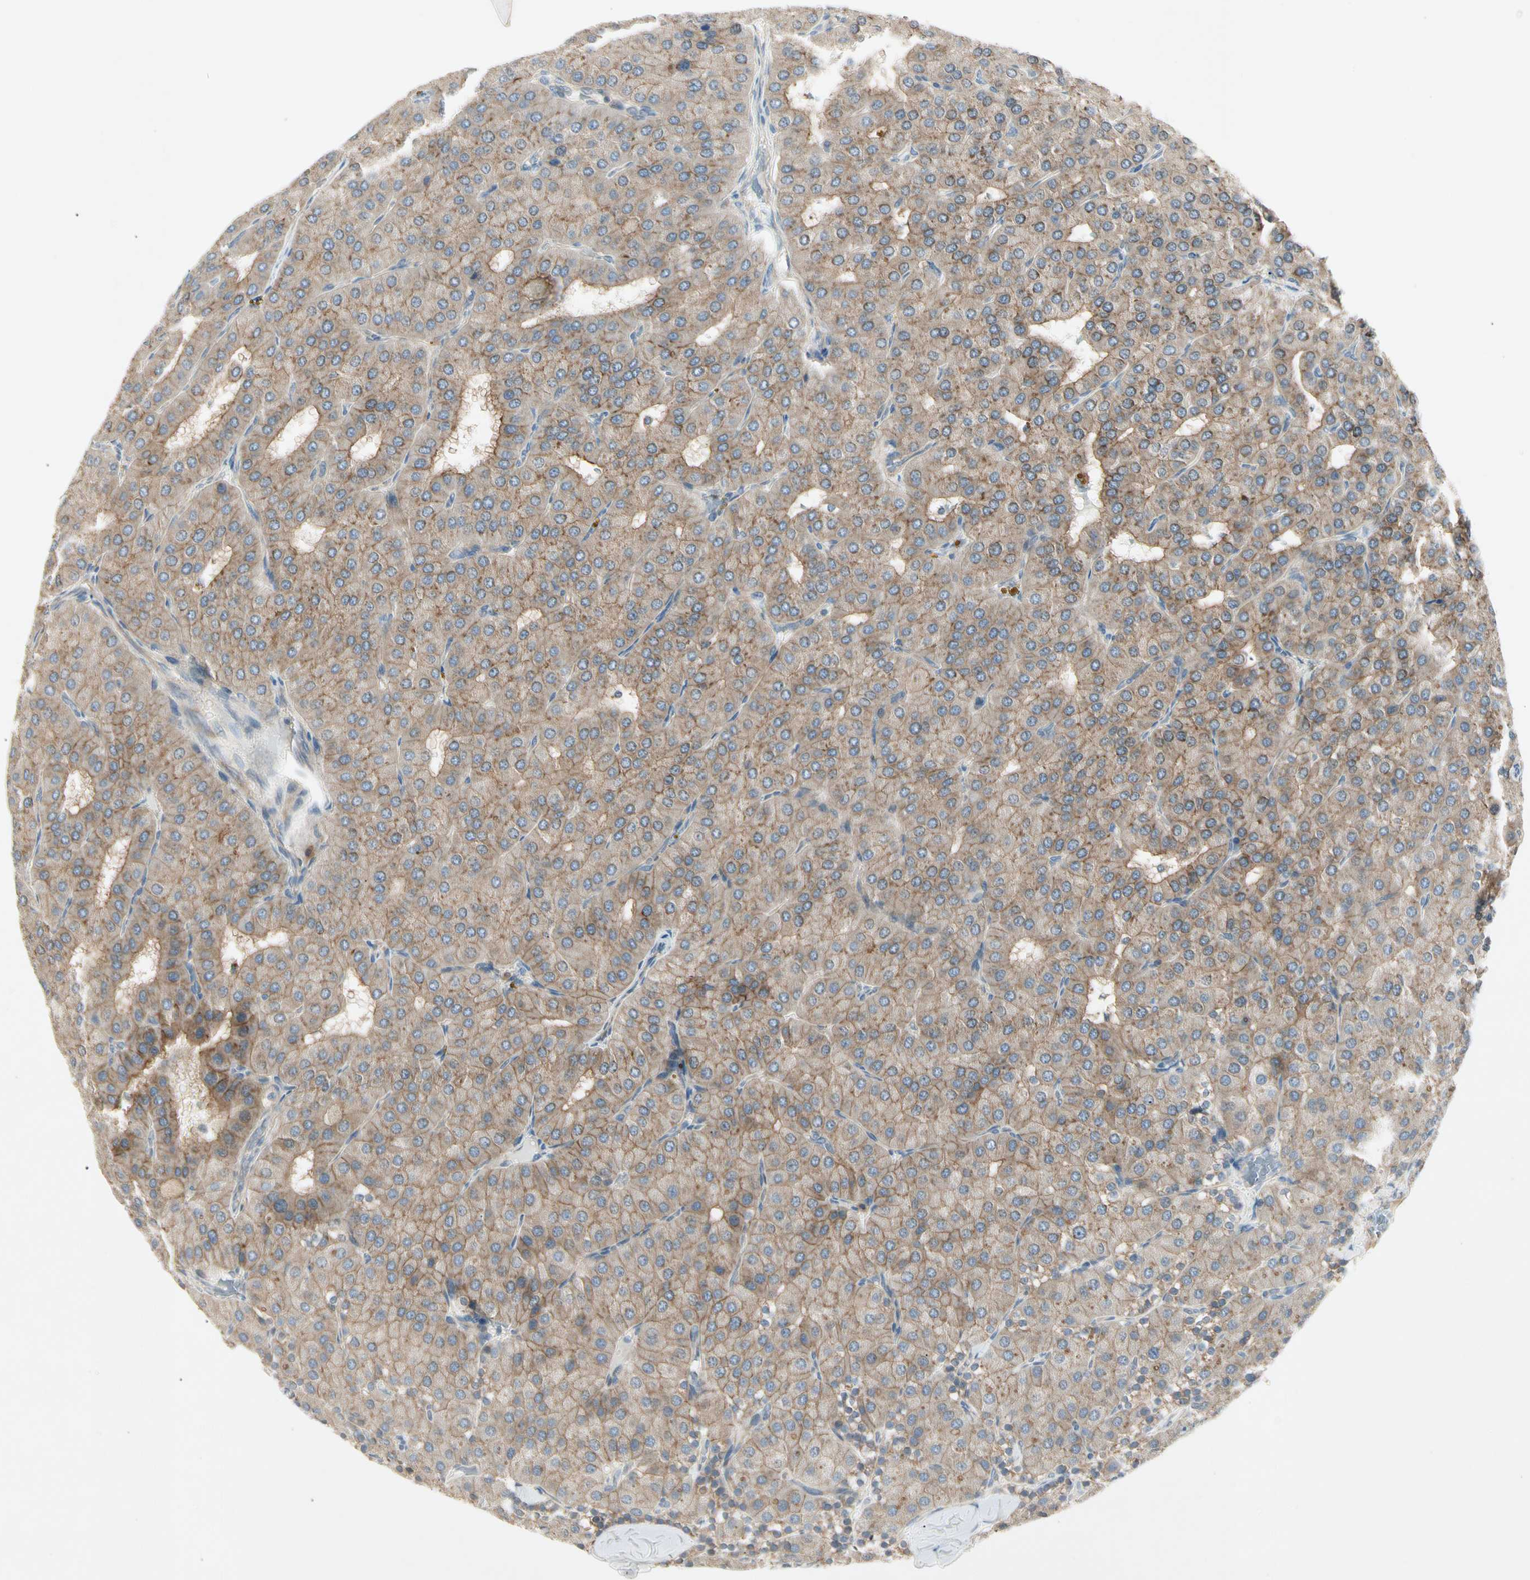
{"staining": {"intensity": "weak", "quantity": ">75%", "location": "cytoplasmic/membranous"}, "tissue": "parathyroid gland", "cell_type": "Glandular cells", "image_type": "normal", "snomed": [{"axis": "morphology", "description": "Normal tissue, NOS"}, {"axis": "morphology", "description": "Adenoma, NOS"}, {"axis": "topography", "description": "Parathyroid gland"}], "caption": "DAB immunohistochemical staining of normal parathyroid gland shows weak cytoplasmic/membranous protein staining in approximately >75% of glandular cells.", "gene": "IL1R1", "patient": {"sex": "female", "age": 86}}